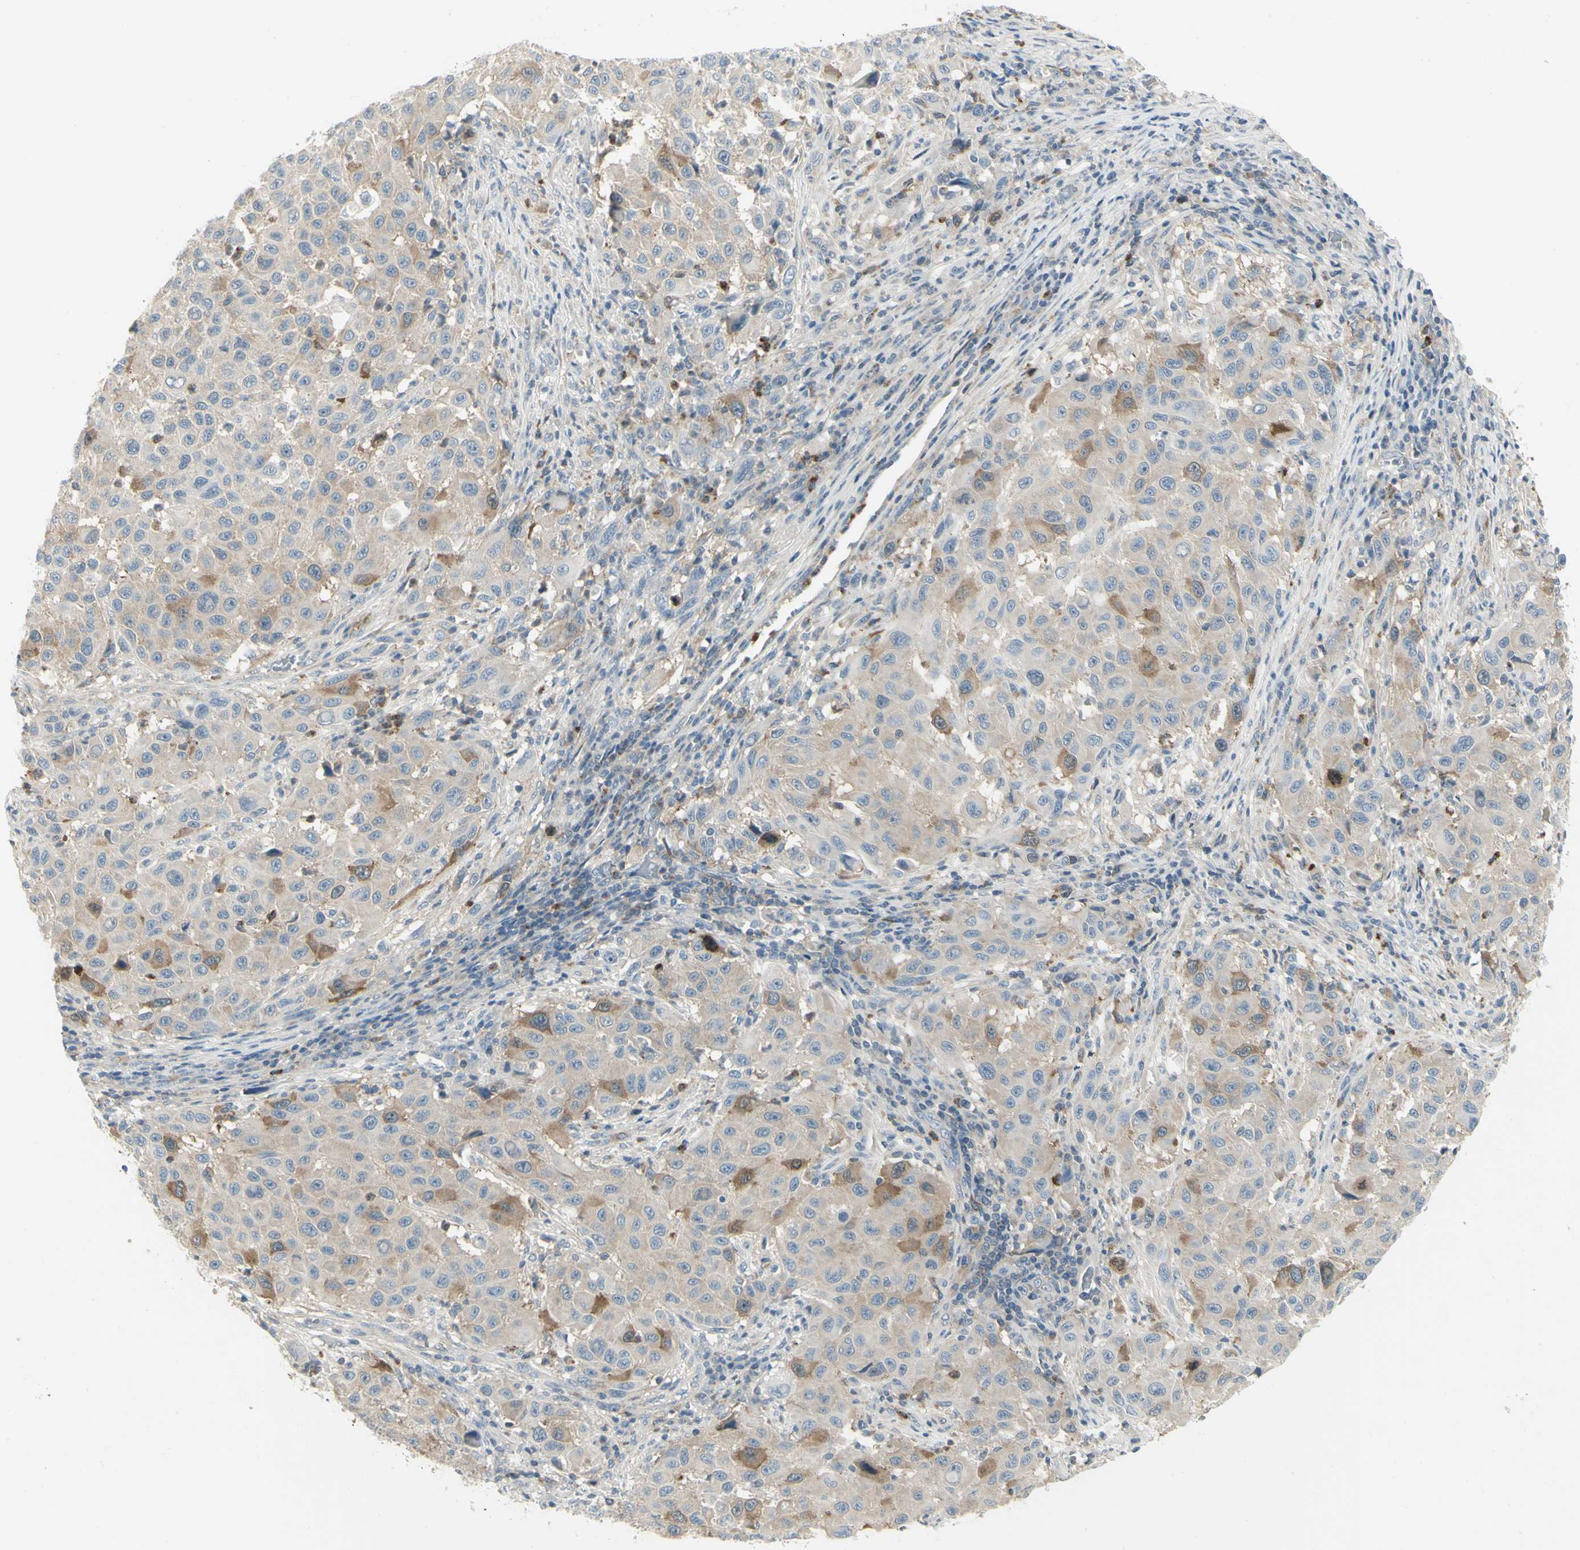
{"staining": {"intensity": "moderate", "quantity": "<25%", "location": "cytoplasmic/membranous"}, "tissue": "melanoma", "cell_type": "Tumor cells", "image_type": "cancer", "snomed": [{"axis": "morphology", "description": "Malignant melanoma, Metastatic site"}, {"axis": "topography", "description": "Lymph node"}], "caption": "Protein expression analysis of malignant melanoma (metastatic site) demonstrates moderate cytoplasmic/membranous staining in approximately <25% of tumor cells.", "gene": "CCNB2", "patient": {"sex": "male", "age": 61}}